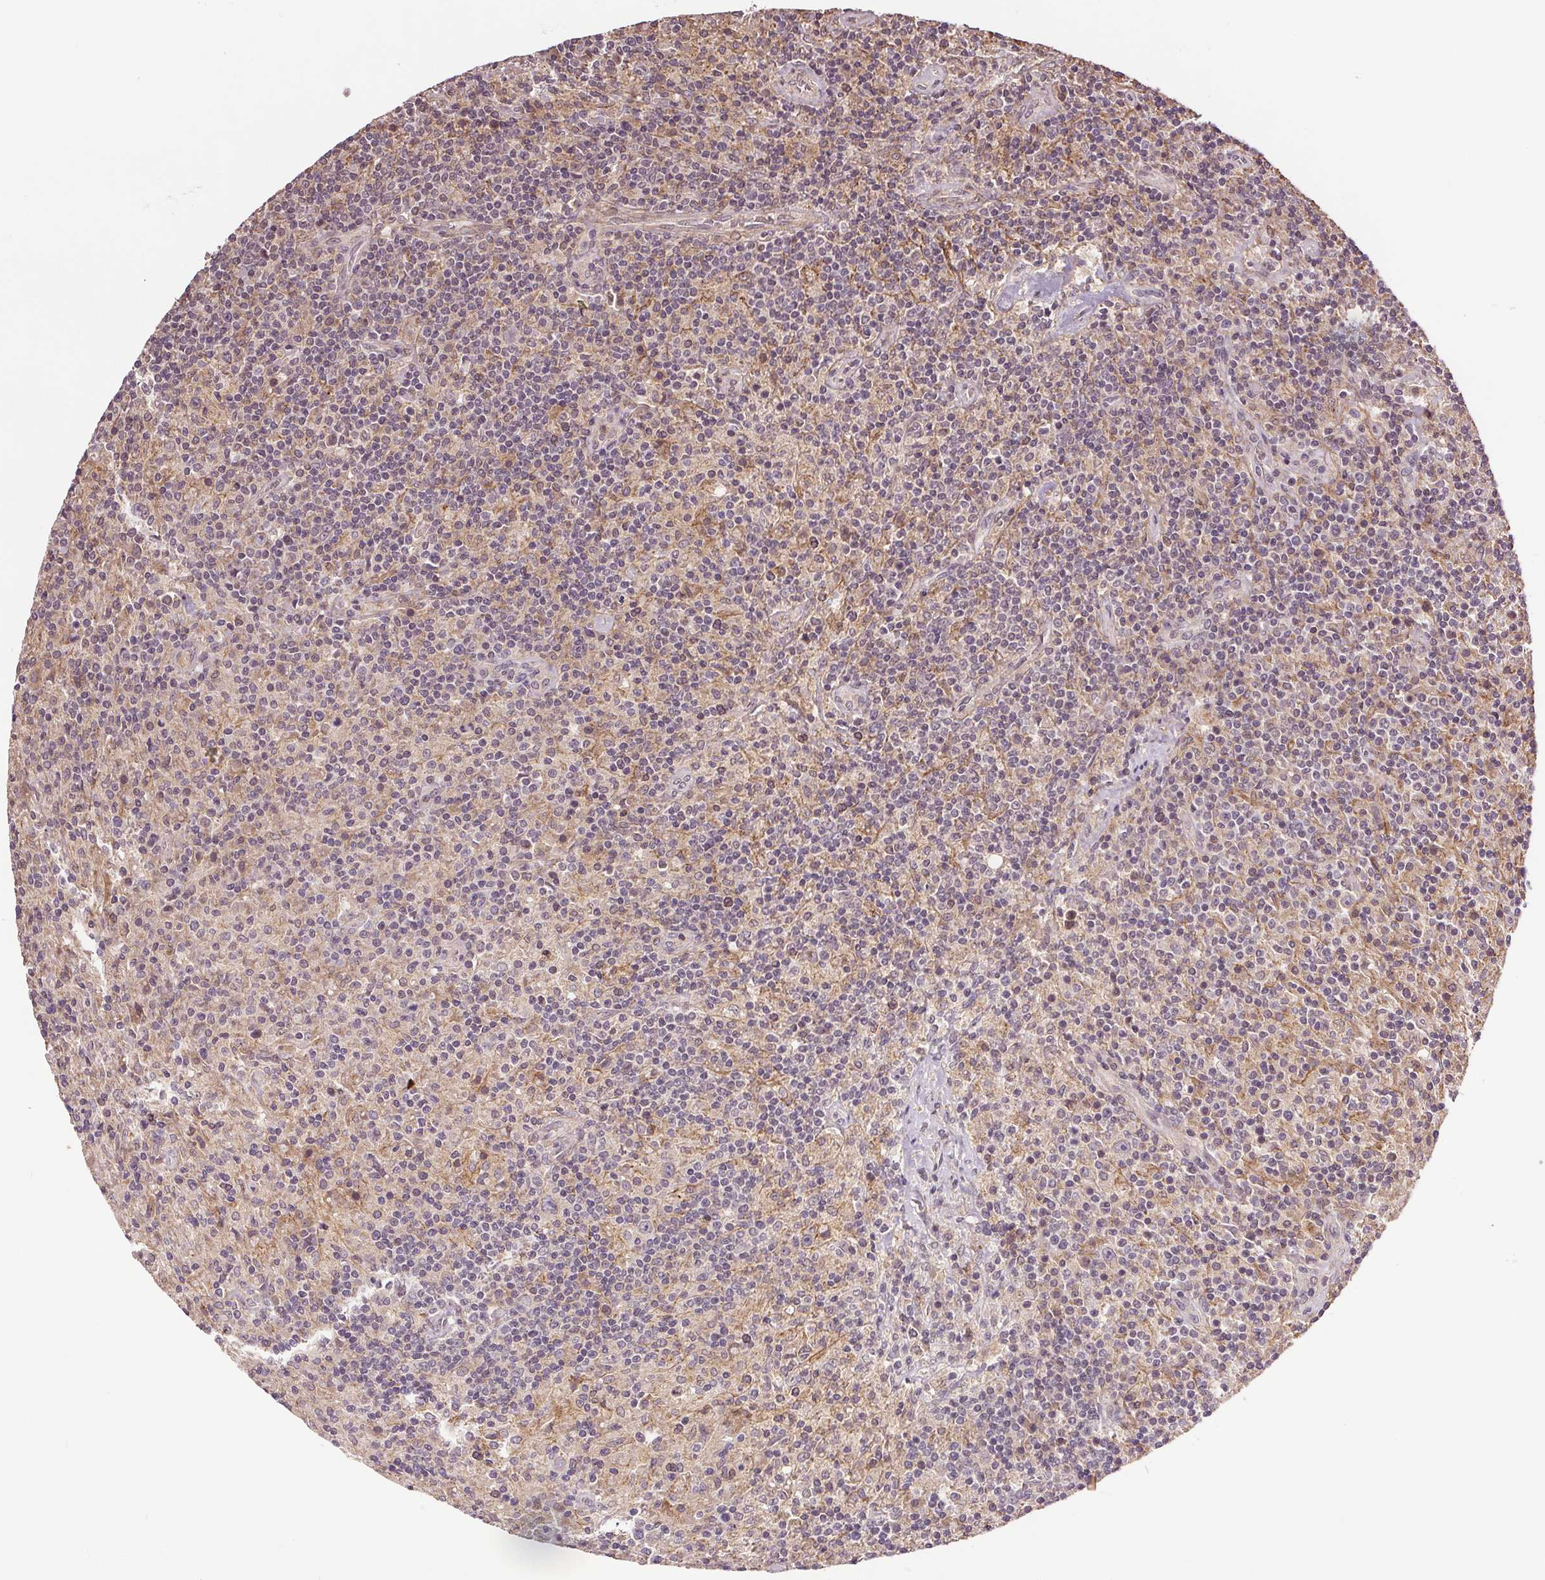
{"staining": {"intensity": "negative", "quantity": "none", "location": "none"}, "tissue": "lymphoma", "cell_type": "Tumor cells", "image_type": "cancer", "snomed": [{"axis": "morphology", "description": "Hodgkin's disease, NOS"}, {"axis": "topography", "description": "Lymph node"}], "caption": "Human lymphoma stained for a protein using immunohistochemistry displays no positivity in tumor cells.", "gene": "EPHB3", "patient": {"sex": "male", "age": 70}}